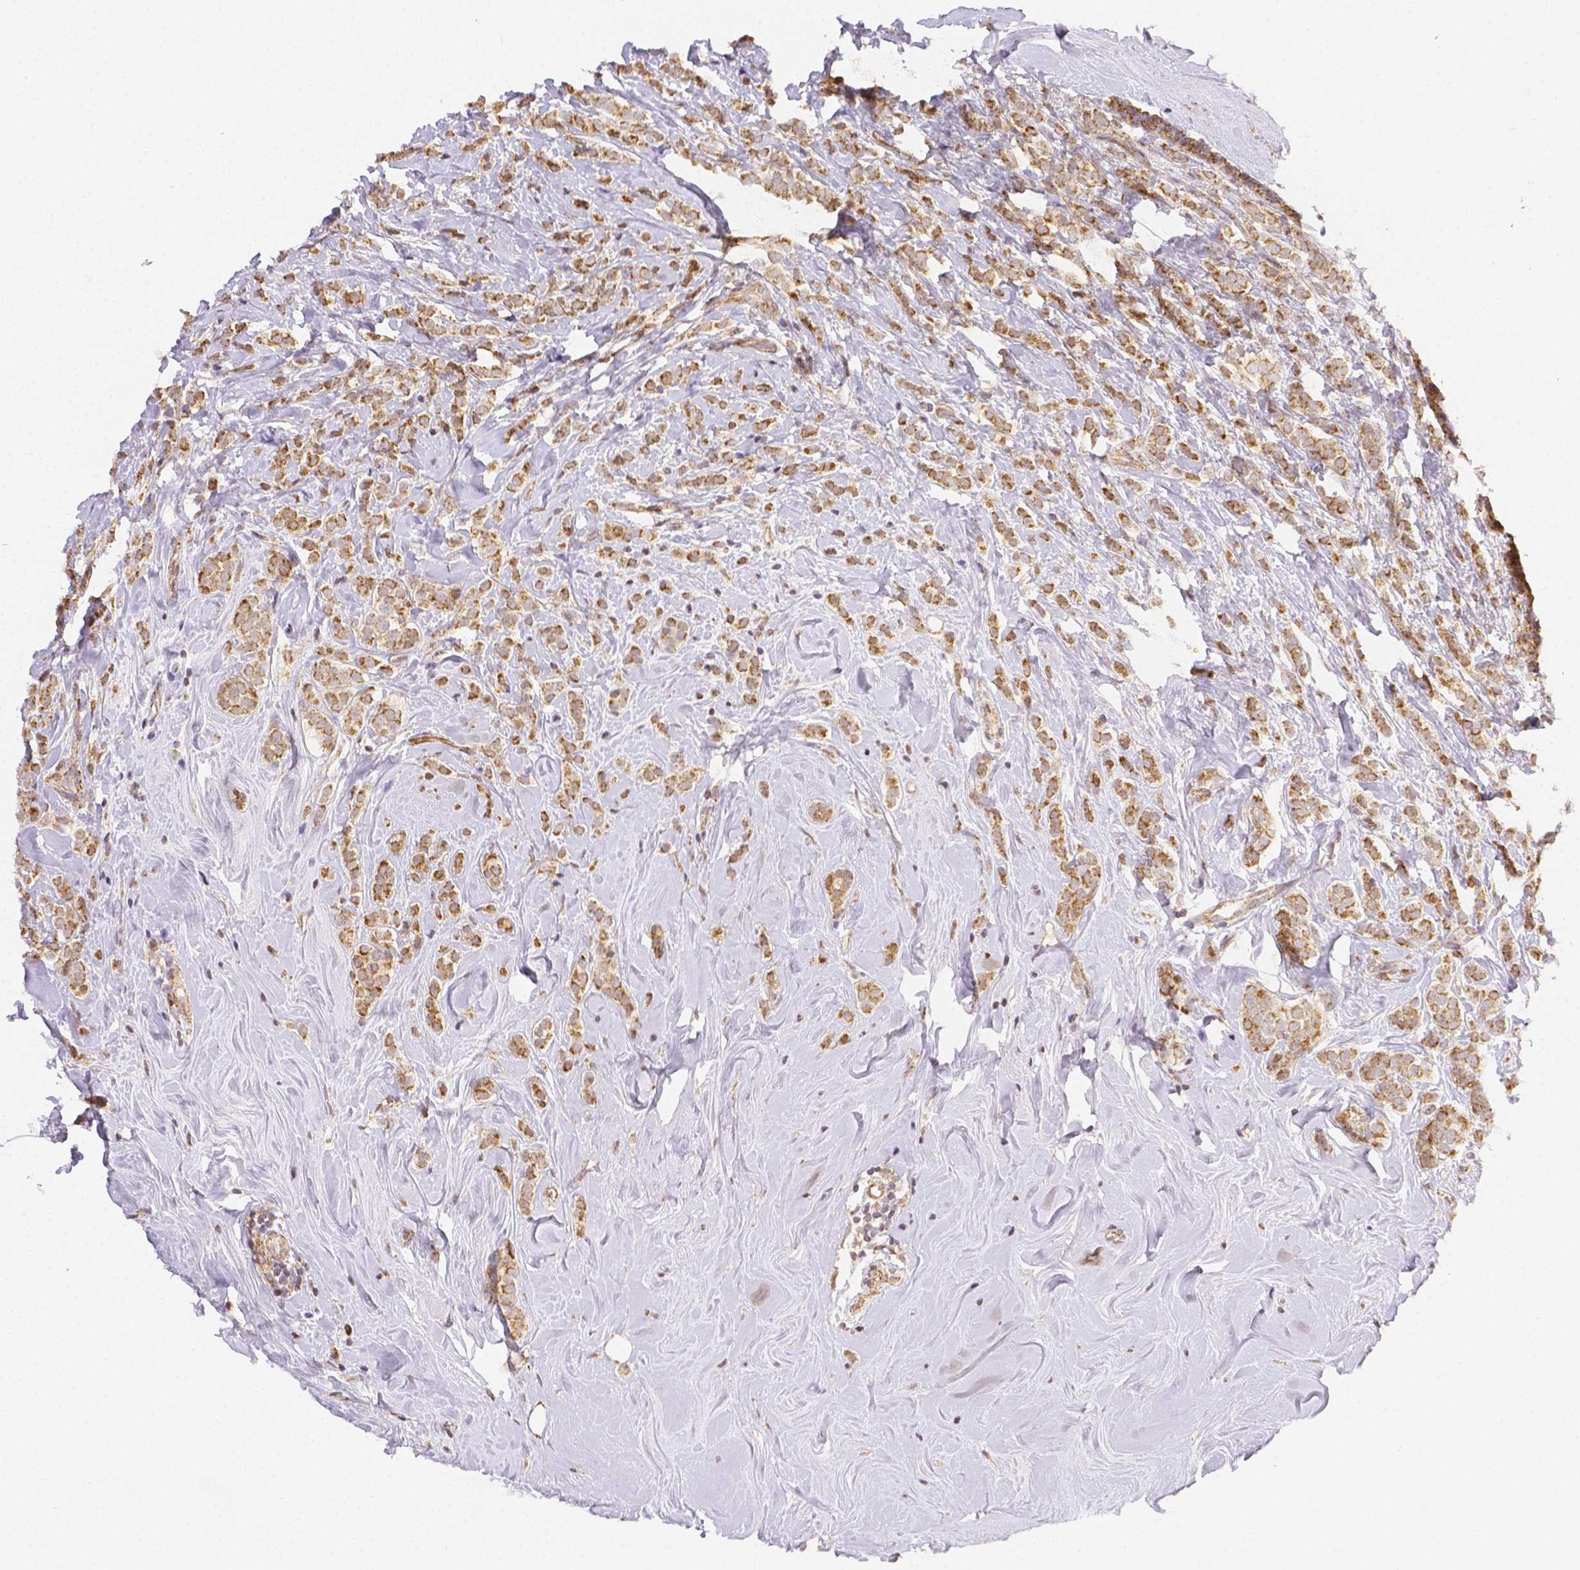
{"staining": {"intensity": "moderate", "quantity": ">75%", "location": "cytoplasmic/membranous"}, "tissue": "breast cancer", "cell_type": "Tumor cells", "image_type": "cancer", "snomed": [{"axis": "morphology", "description": "Lobular carcinoma"}, {"axis": "topography", "description": "Breast"}], "caption": "Immunohistochemistry (IHC) of human breast cancer exhibits medium levels of moderate cytoplasmic/membranous positivity in about >75% of tumor cells.", "gene": "RHOT1", "patient": {"sex": "female", "age": 49}}